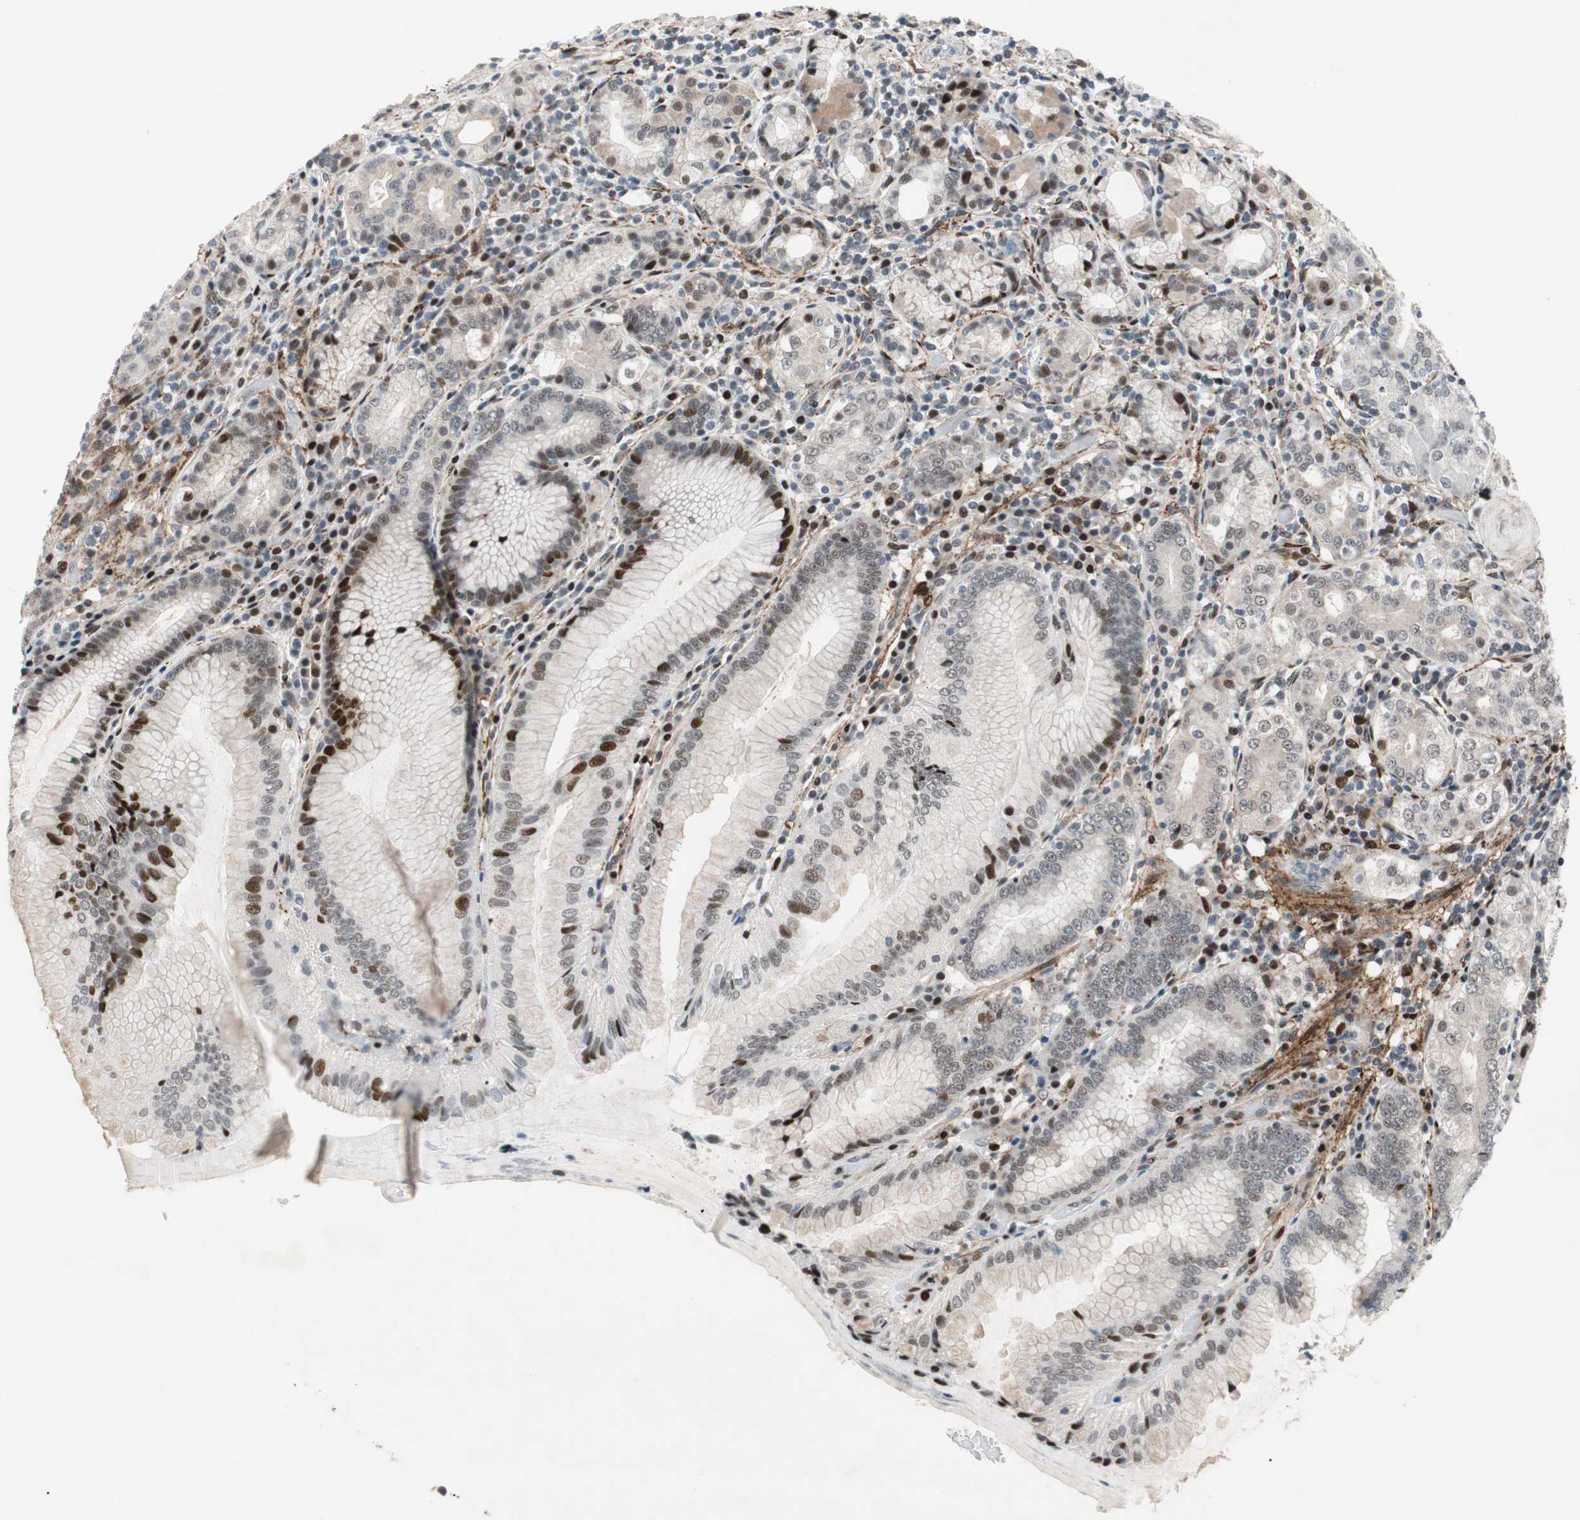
{"staining": {"intensity": "moderate", "quantity": "<25%", "location": "cytoplasmic/membranous,nuclear"}, "tissue": "stomach", "cell_type": "Glandular cells", "image_type": "normal", "snomed": [{"axis": "morphology", "description": "Normal tissue, NOS"}, {"axis": "topography", "description": "Stomach, lower"}], "caption": "A high-resolution micrograph shows IHC staining of benign stomach, which displays moderate cytoplasmic/membranous,nuclear positivity in about <25% of glandular cells. (brown staining indicates protein expression, while blue staining denotes nuclei).", "gene": "FBXO44", "patient": {"sex": "female", "age": 76}}